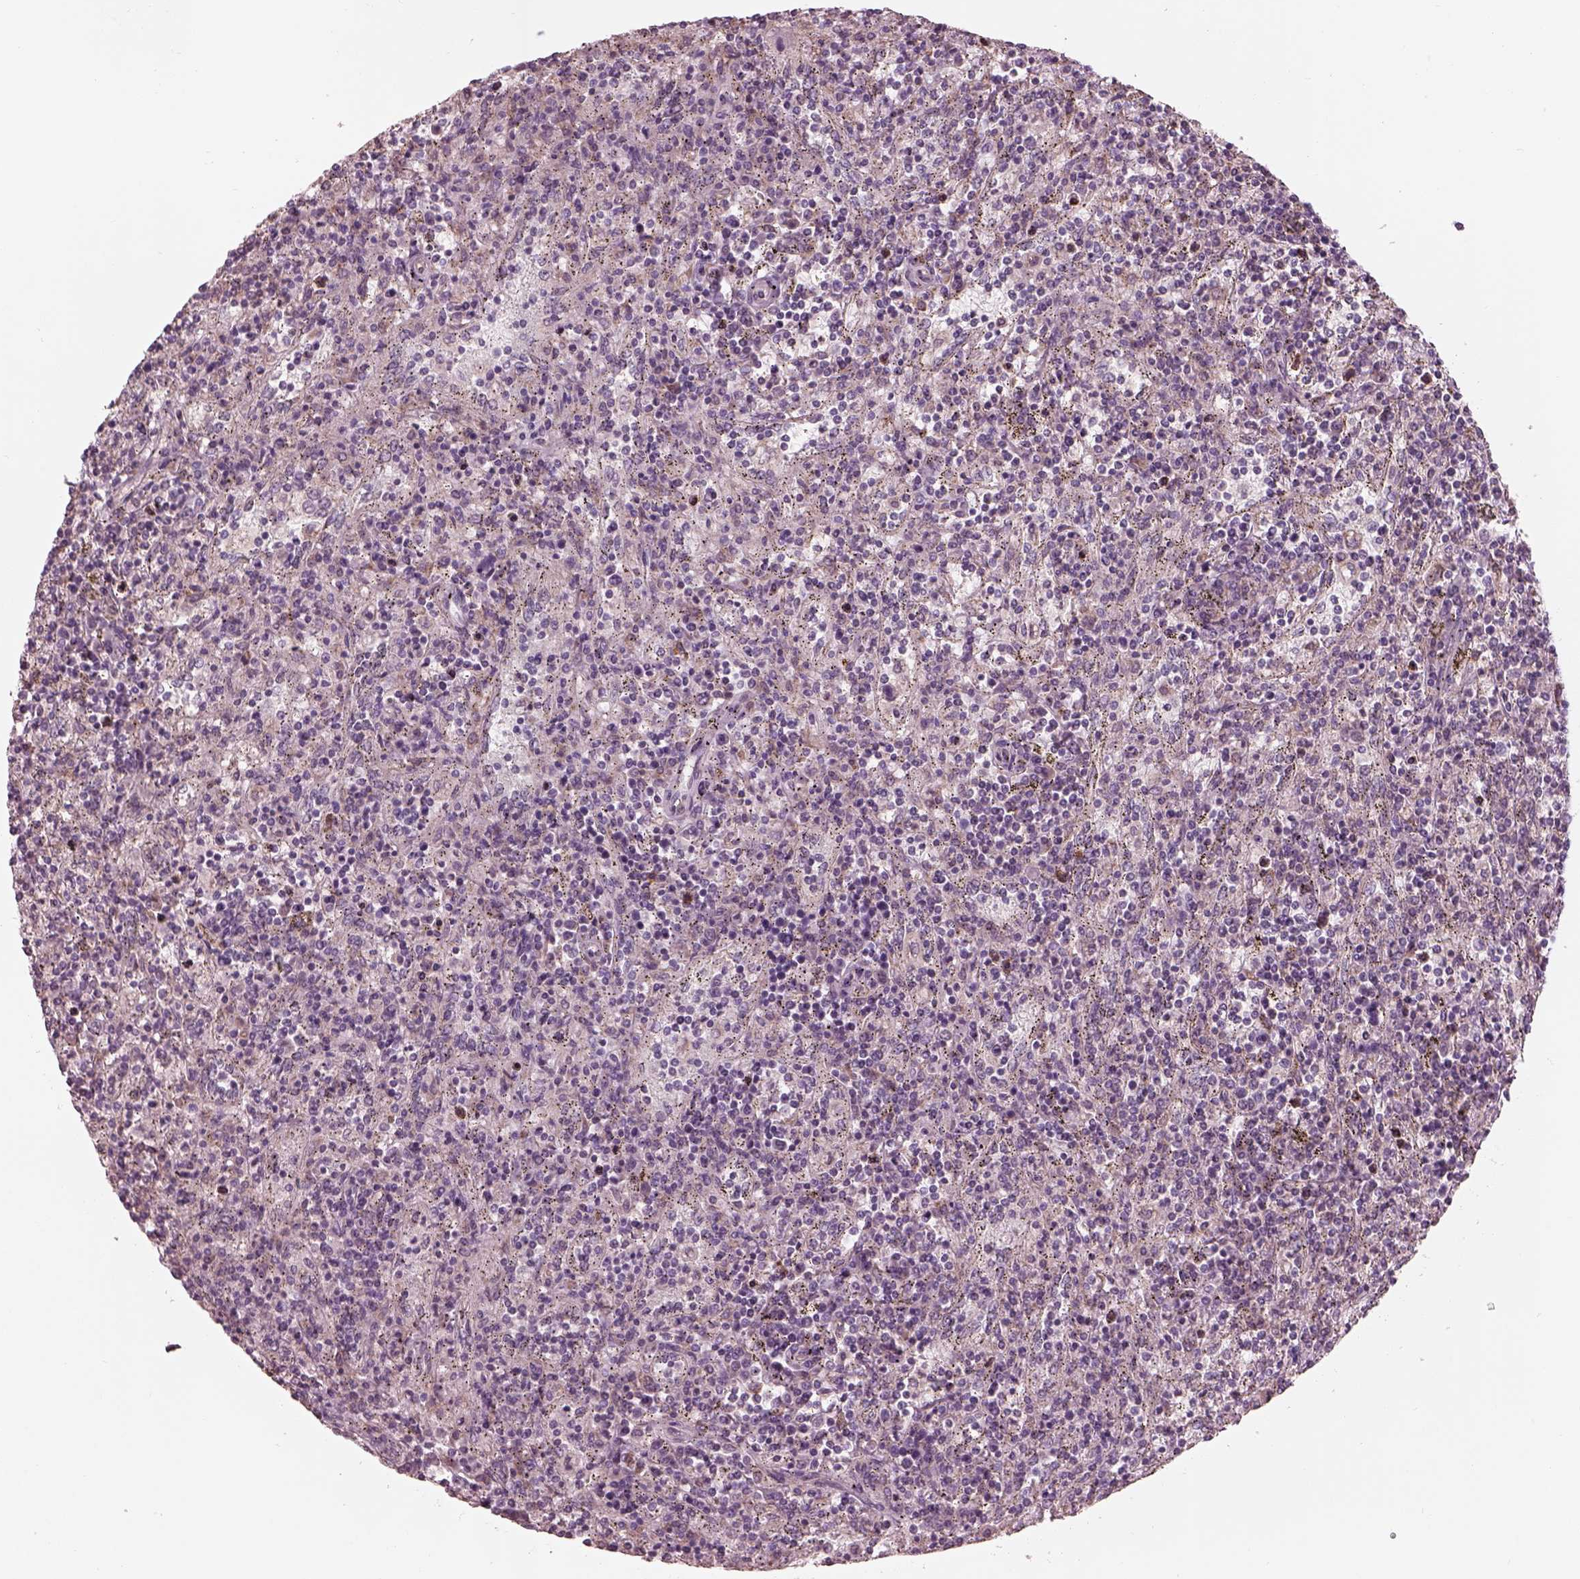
{"staining": {"intensity": "negative", "quantity": "none", "location": "none"}, "tissue": "lymphoma", "cell_type": "Tumor cells", "image_type": "cancer", "snomed": [{"axis": "morphology", "description": "Malignant lymphoma, non-Hodgkin's type, Low grade"}, {"axis": "topography", "description": "Spleen"}], "caption": "Tumor cells show no significant staining in malignant lymphoma, non-Hodgkin's type (low-grade). (Stains: DAB (3,3'-diaminobenzidine) IHC with hematoxylin counter stain, Microscopy: brightfield microscopy at high magnification).", "gene": "CADM2", "patient": {"sex": "male", "age": 62}}